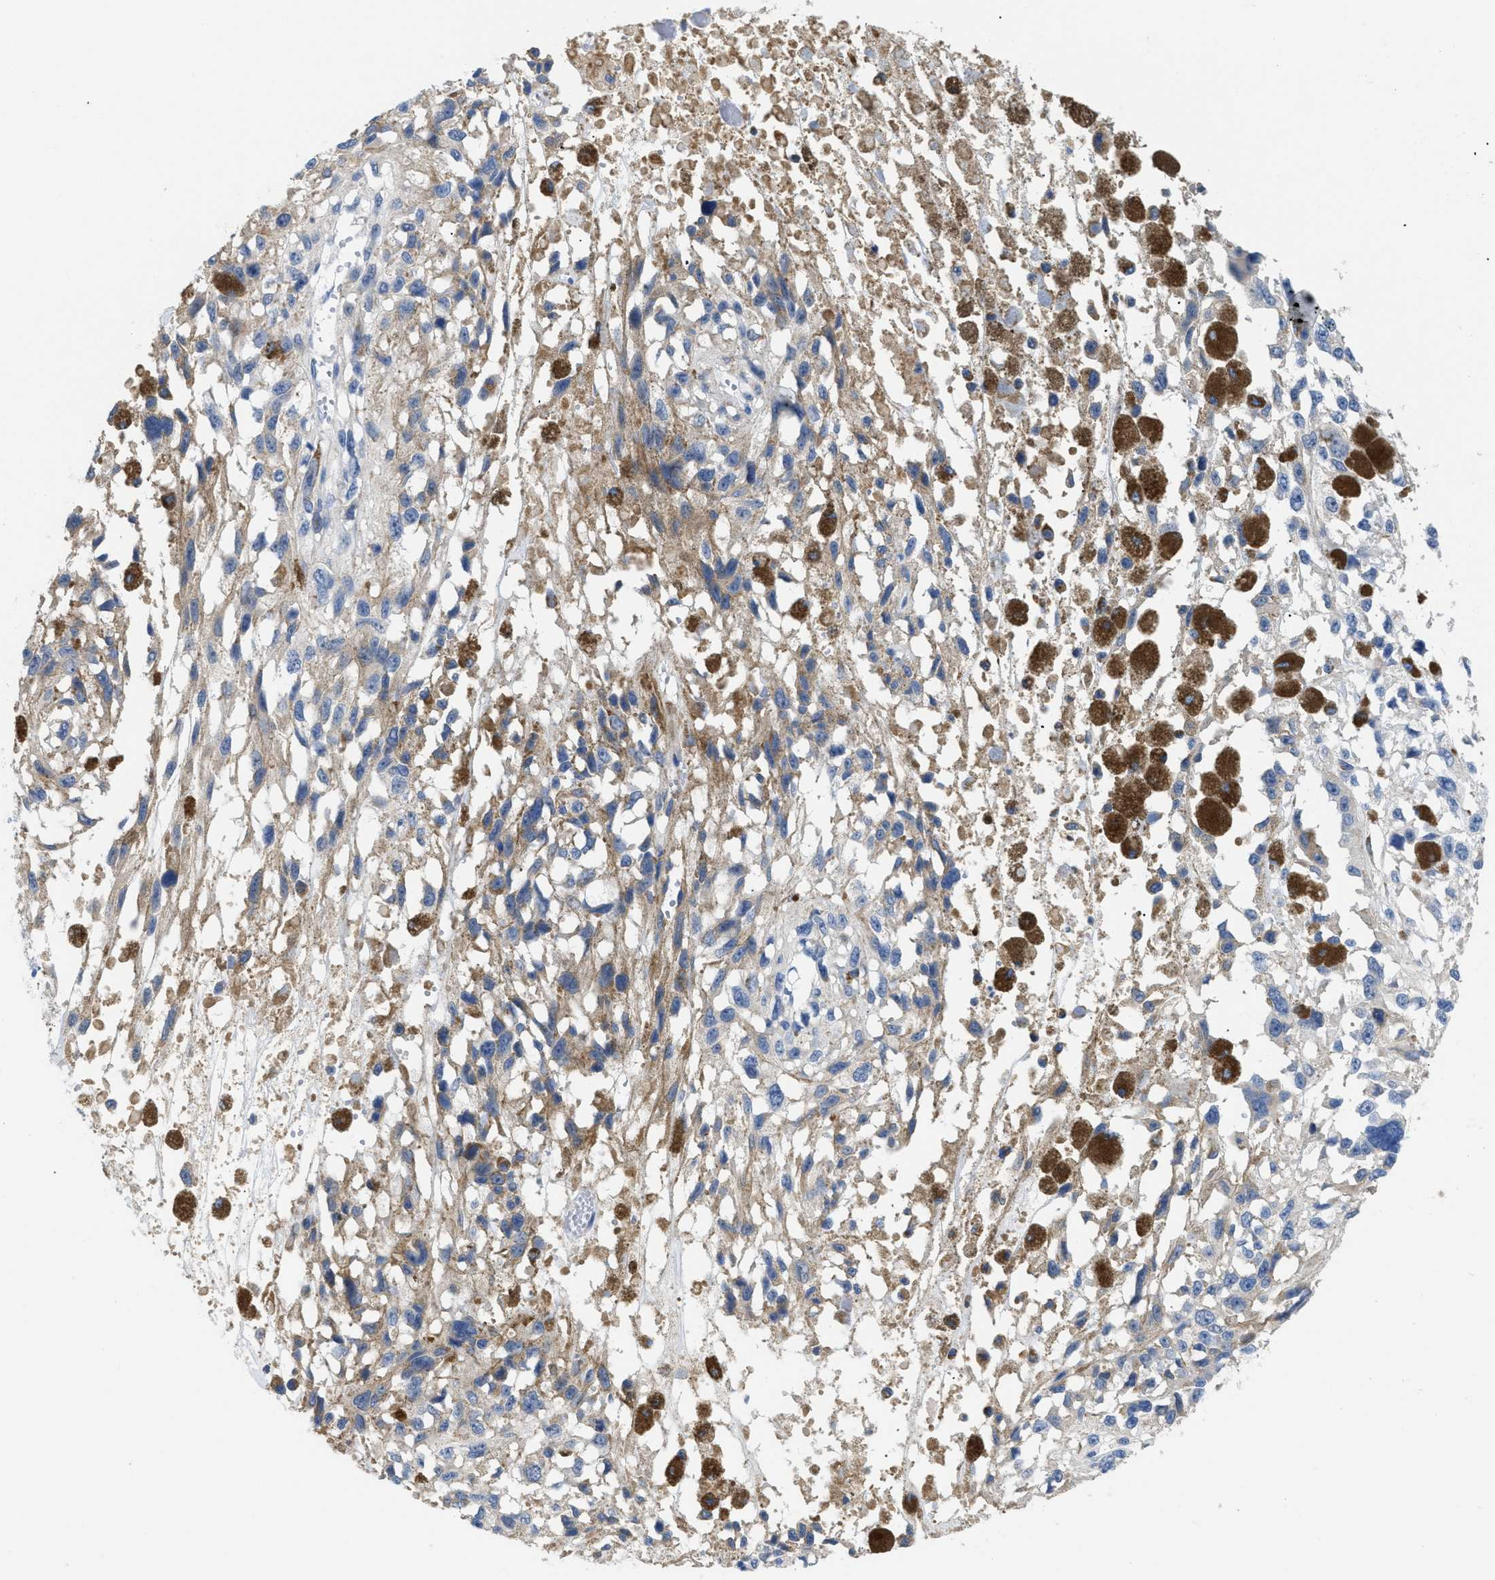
{"staining": {"intensity": "negative", "quantity": "none", "location": "none"}, "tissue": "melanoma", "cell_type": "Tumor cells", "image_type": "cancer", "snomed": [{"axis": "morphology", "description": "Malignant melanoma, Metastatic site"}, {"axis": "topography", "description": "Lymph node"}], "caption": "Human melanoma stained for a protein using immunohistochemistry demonstrates no expression in tumor cells.", "gene": "APOBEC2", "patient": {"sex": "male", "age": 59}}